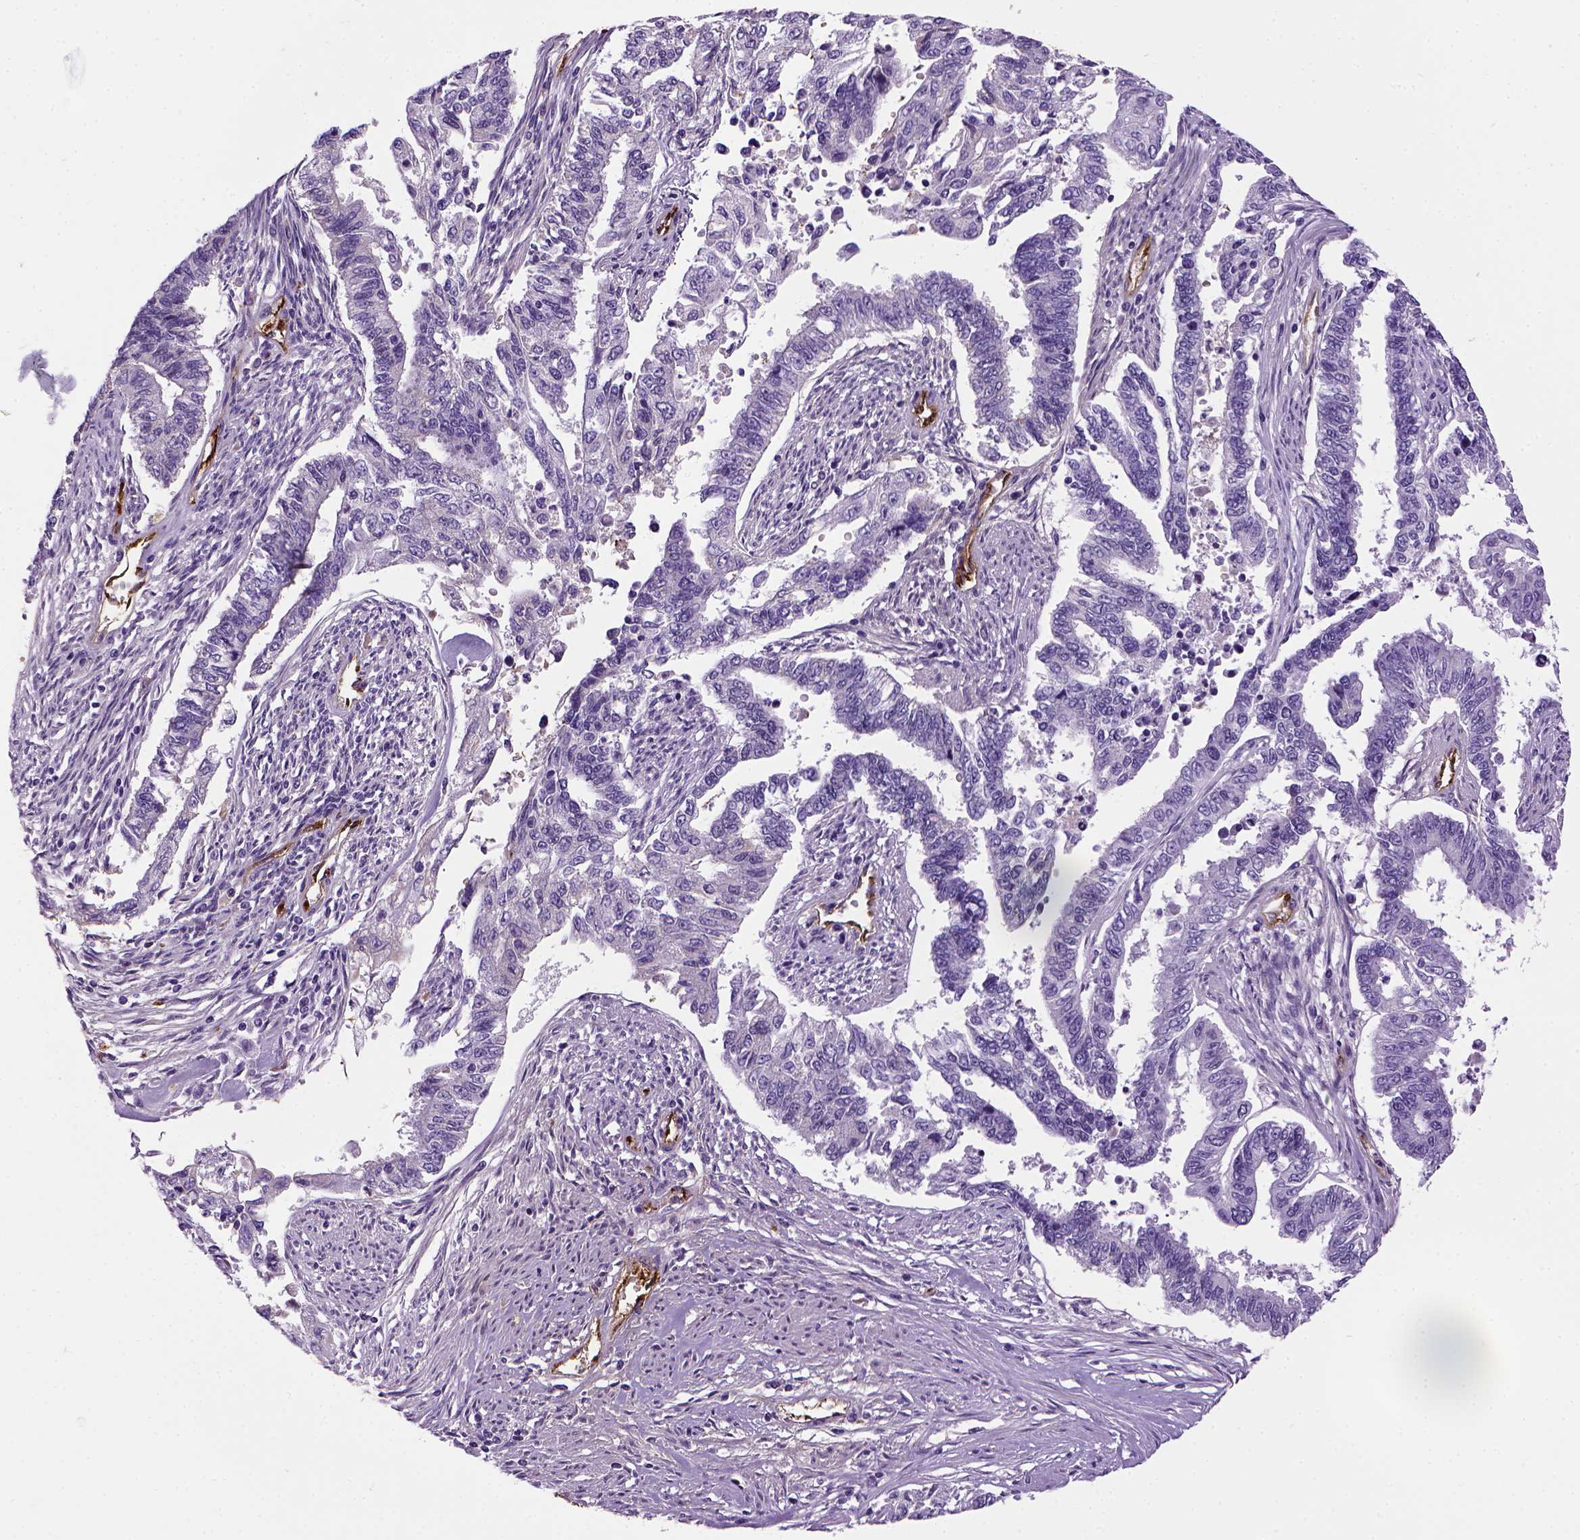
{"staining": {"intensity": "negative", "quantity": "none", "location": "none"}, "tissue": "endometrial cancer", "cell_type": "Tumor cells", "image_type": "cancer", "snomed": [{"axis": "morphology", "description": "Adenocarcinoma, NOS"}, {"axis": "topography", "description": "Uterus"}], "caption": "A high-resolution photomicrograph shows IHC staining of endometrial adenocarcinoma, which demonstrates no significant staining in tumor cells.", "gene": "VWF", "patient": {"sex": "female", "age": 59}}